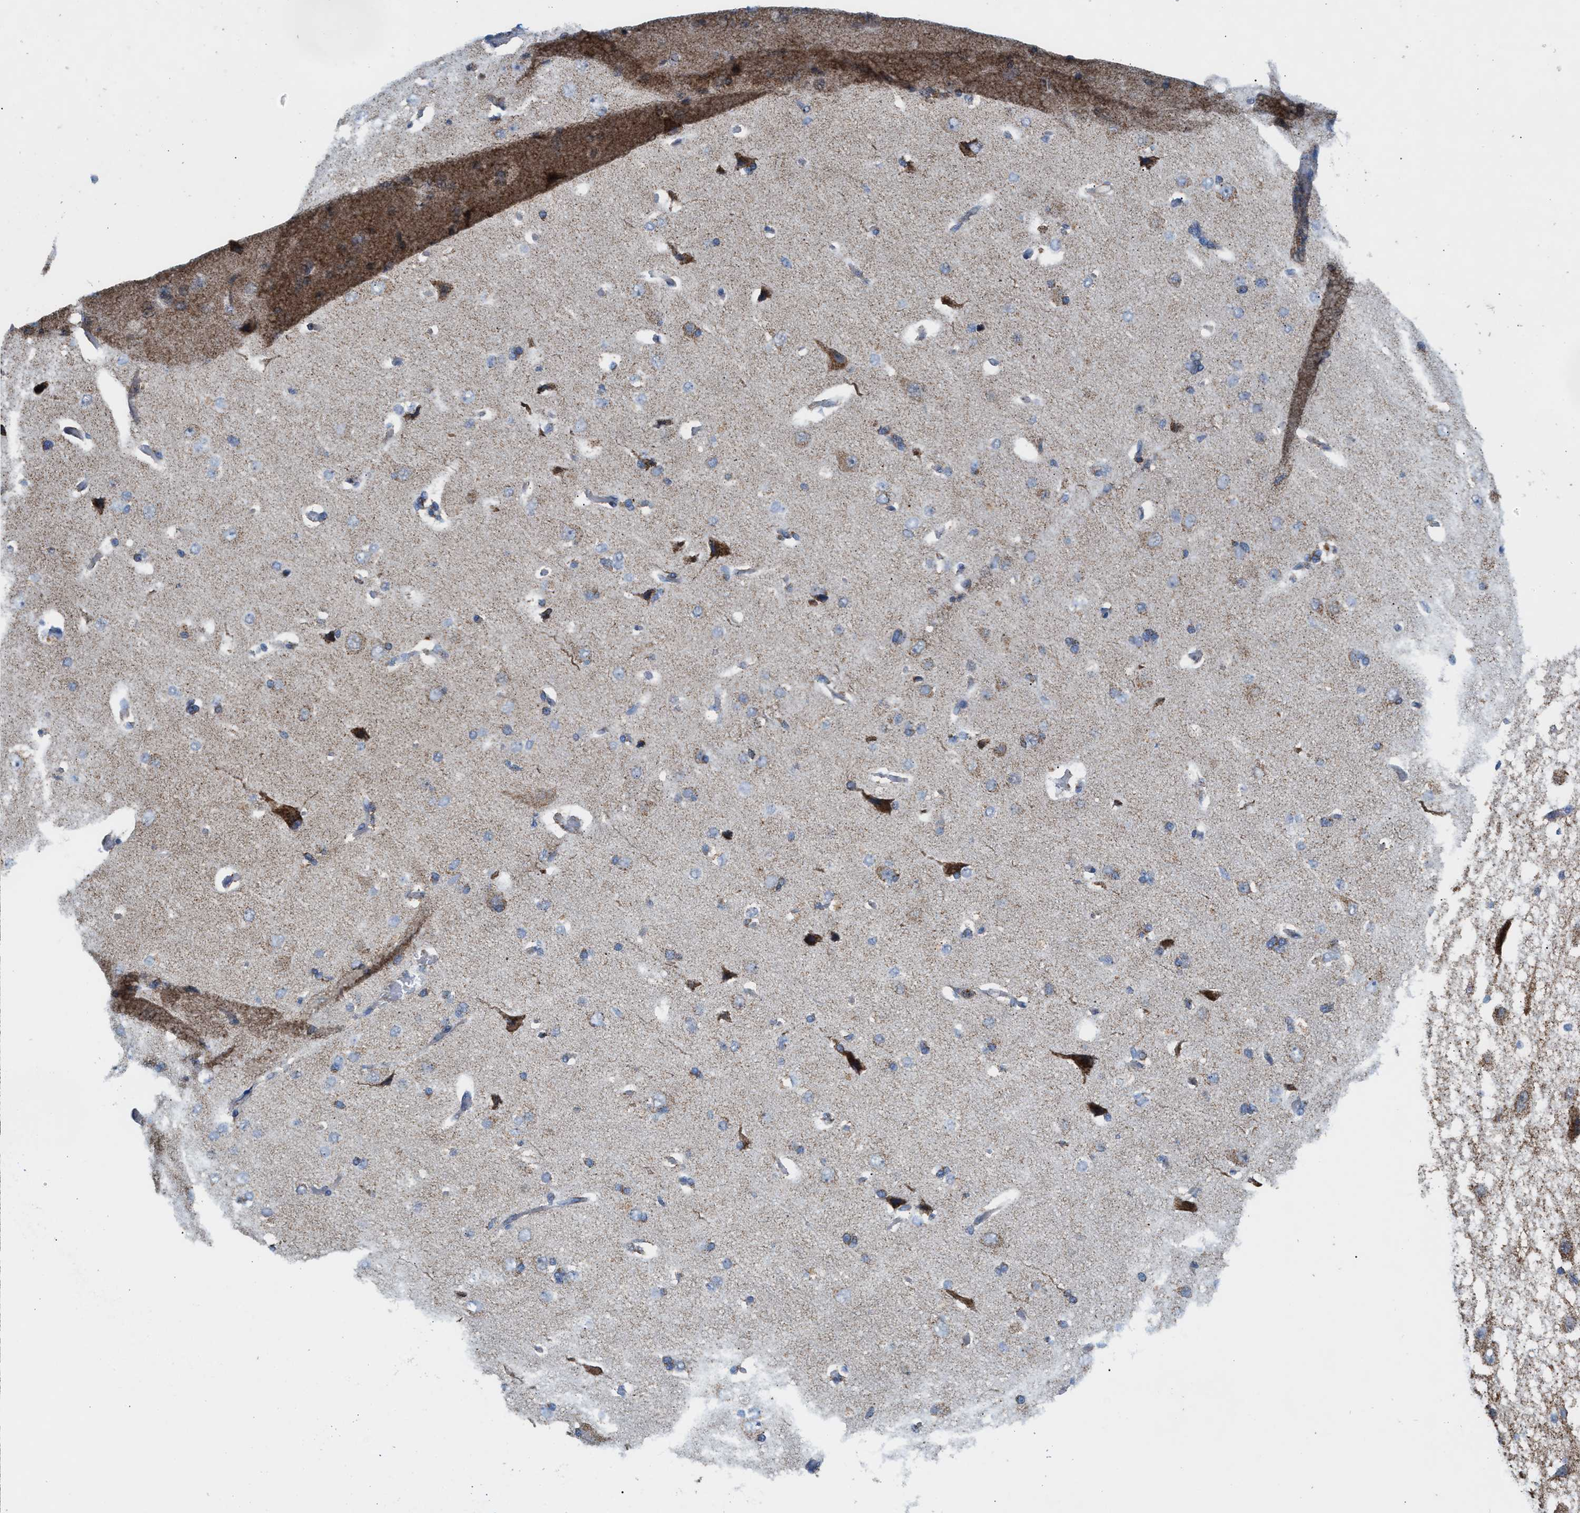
{"staining": {"intensity": "moderate", "quantity": ">75%", "location": "cytoplasmic/membranous"}, "tissue": "cerebral cortex", "cell_type": "Endothelial cells", "image_type": "normal", "snomed": [{"axis": "morphology", "description": "Normal tissue, NOS"}, {"axis": "topography", "description": "Cerebral cortex"}], "caption": "Moderate cytoplasmic/membranous positivity is present in approximately >75% of endothelial cells in normal cerebral cortex. (Stains: DAB (3,3'-diaminobenzidine) in brown, nuclei in blue, Microscopy: brightfield microscopy at high magnification).", "gene": "PMPCA", "patient": {"sex": "male", "age": 62}}